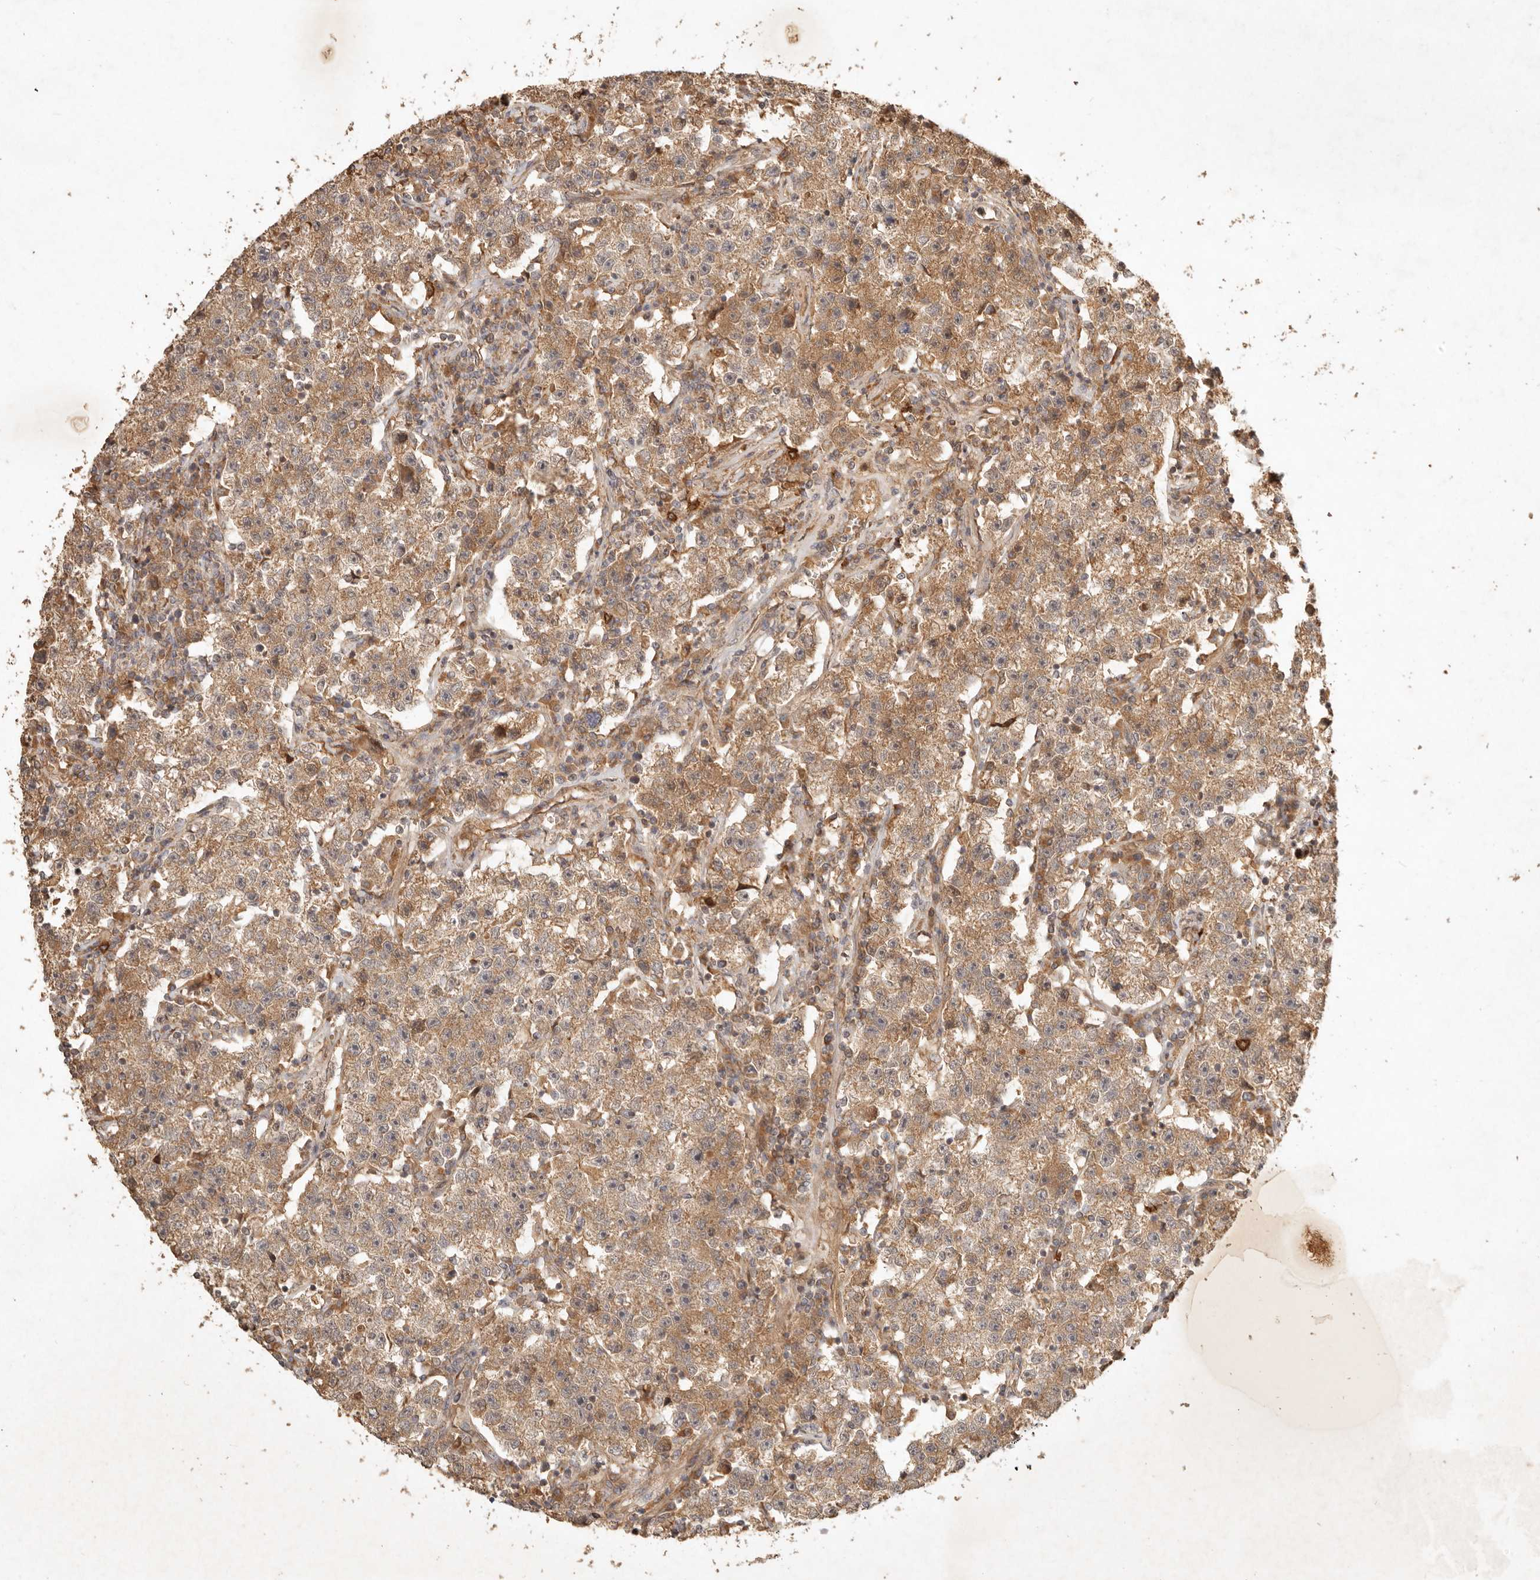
{"staining": {"intensity": "moderate", "quantity": ">75%", "location": "cytoplasmic/membranous"}, "tissue": "testis cancer", "cell_type": "Tumor cells", "image_type": "cancer", "snomed": [{"axis": "morphology", "description": "Seminoma, NOS"}, {"axis": "topography", "description": "Testis"}], "caption": "This is an image of immunohistochemistry staining of testis cancer, which shows moderate staining in the cytoplasmic/membranous of tumor cells.", "gene": "CLEC4C", "patient": {"sex": "male", "age": 22}}